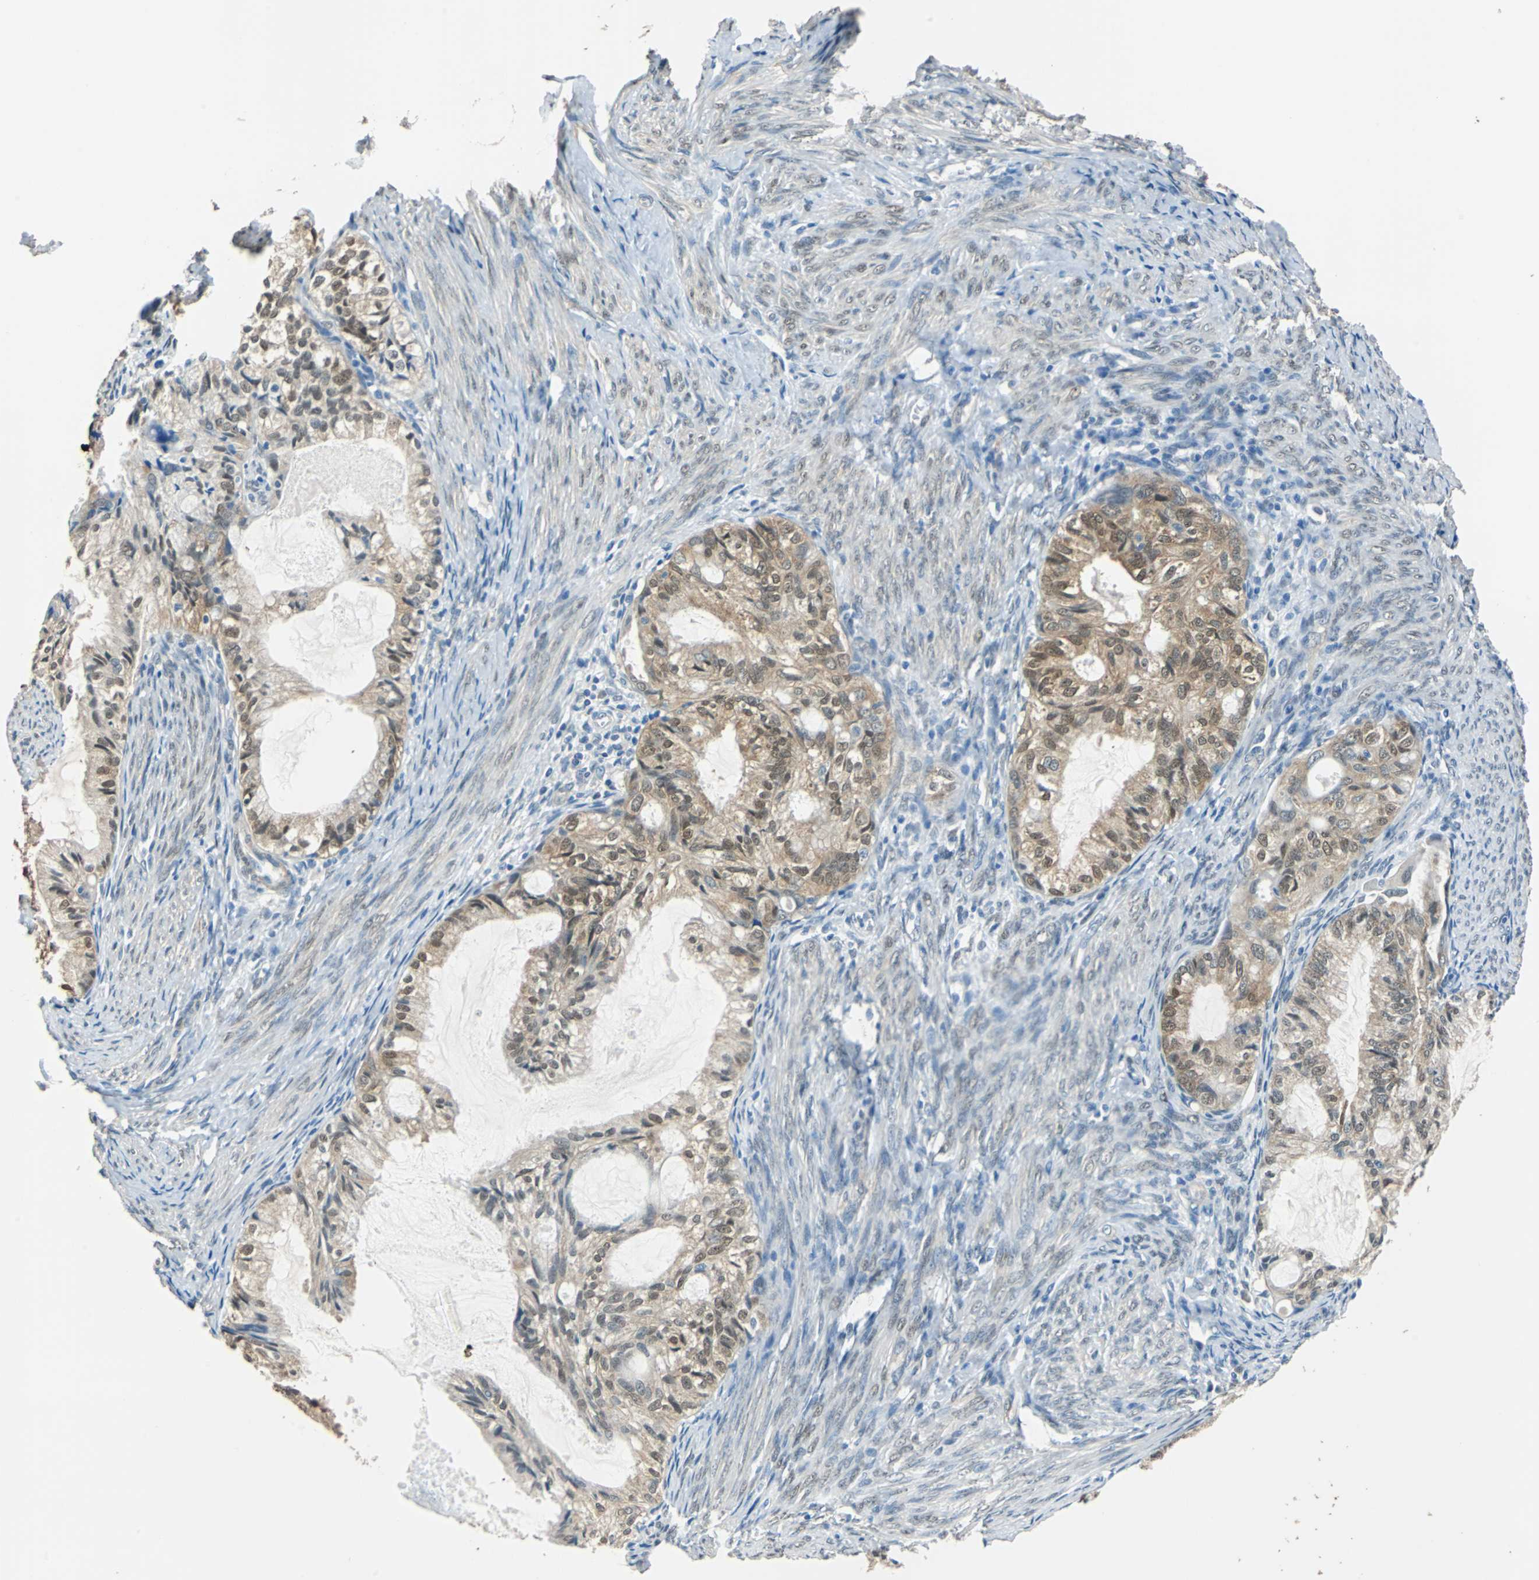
{"staining": {"intensity": "moderate", "quantity": ">75%", "location": "cytoplasmic/membranous,nuclear"}, "tissue": "cervical cancer", "cell_type": "Tumor cells", "image_type": "cancer", "snomed": [{"axis": "morphology", "description": "Normal tissue, NOS"}, {"axis": "morphology", "description": "Adenocarcinoma, NOS"}, {"axis": "topography", "description": "Cervix"}, {"axis": "topography", "description": "Endometrium"}], "caption": "This is a micrograph of immunohistochemistry staining of cervical adenocarcinoma, which shows moderate positivity in the cytoplasmic/membranous and nuclear of tumor cells.", "gene": "FKBP4", "patient": {"sex": "female", "age": 86}}